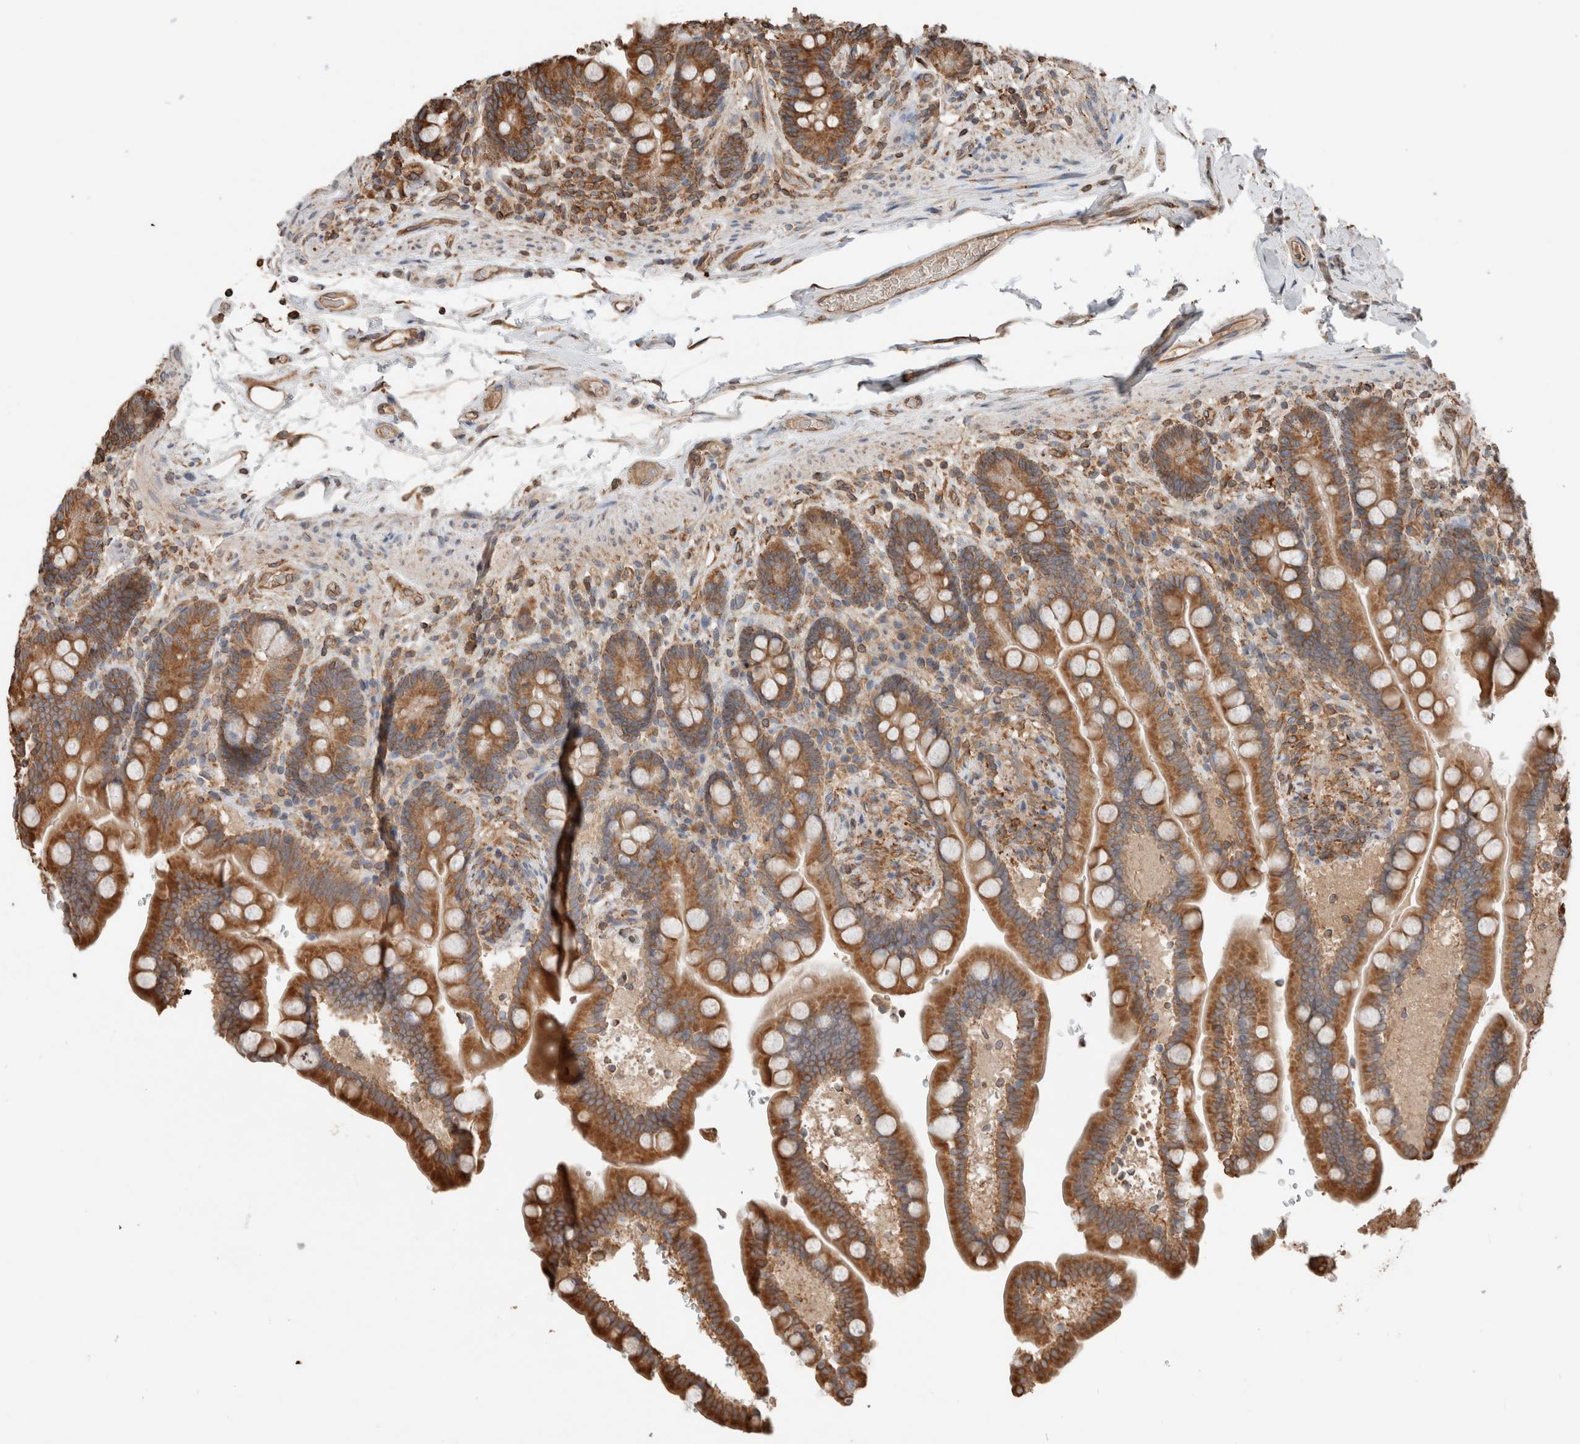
{"staining": {"intensity": "moderate", "quantity": ">75%", "location": "cytoplasmic/membranous"}, "tissue": "colon", "cell_type": "Endothelial cells", "image_type": "normal", "snomed": [{"axis": "morphology", "description": "Normal tissue, NOS"}, {"axis": "topography", "description": "Smooth muscle"}, {"axis": "topography", "description": "Colon"}], "caption": "Colon stained with a brown dye demonstrates moderate cytoplasmic/membranous positive staining in about >75% of endothelial cells.", "gene": "ERAP2", "patient": {"sex": "male", "age": 73}}